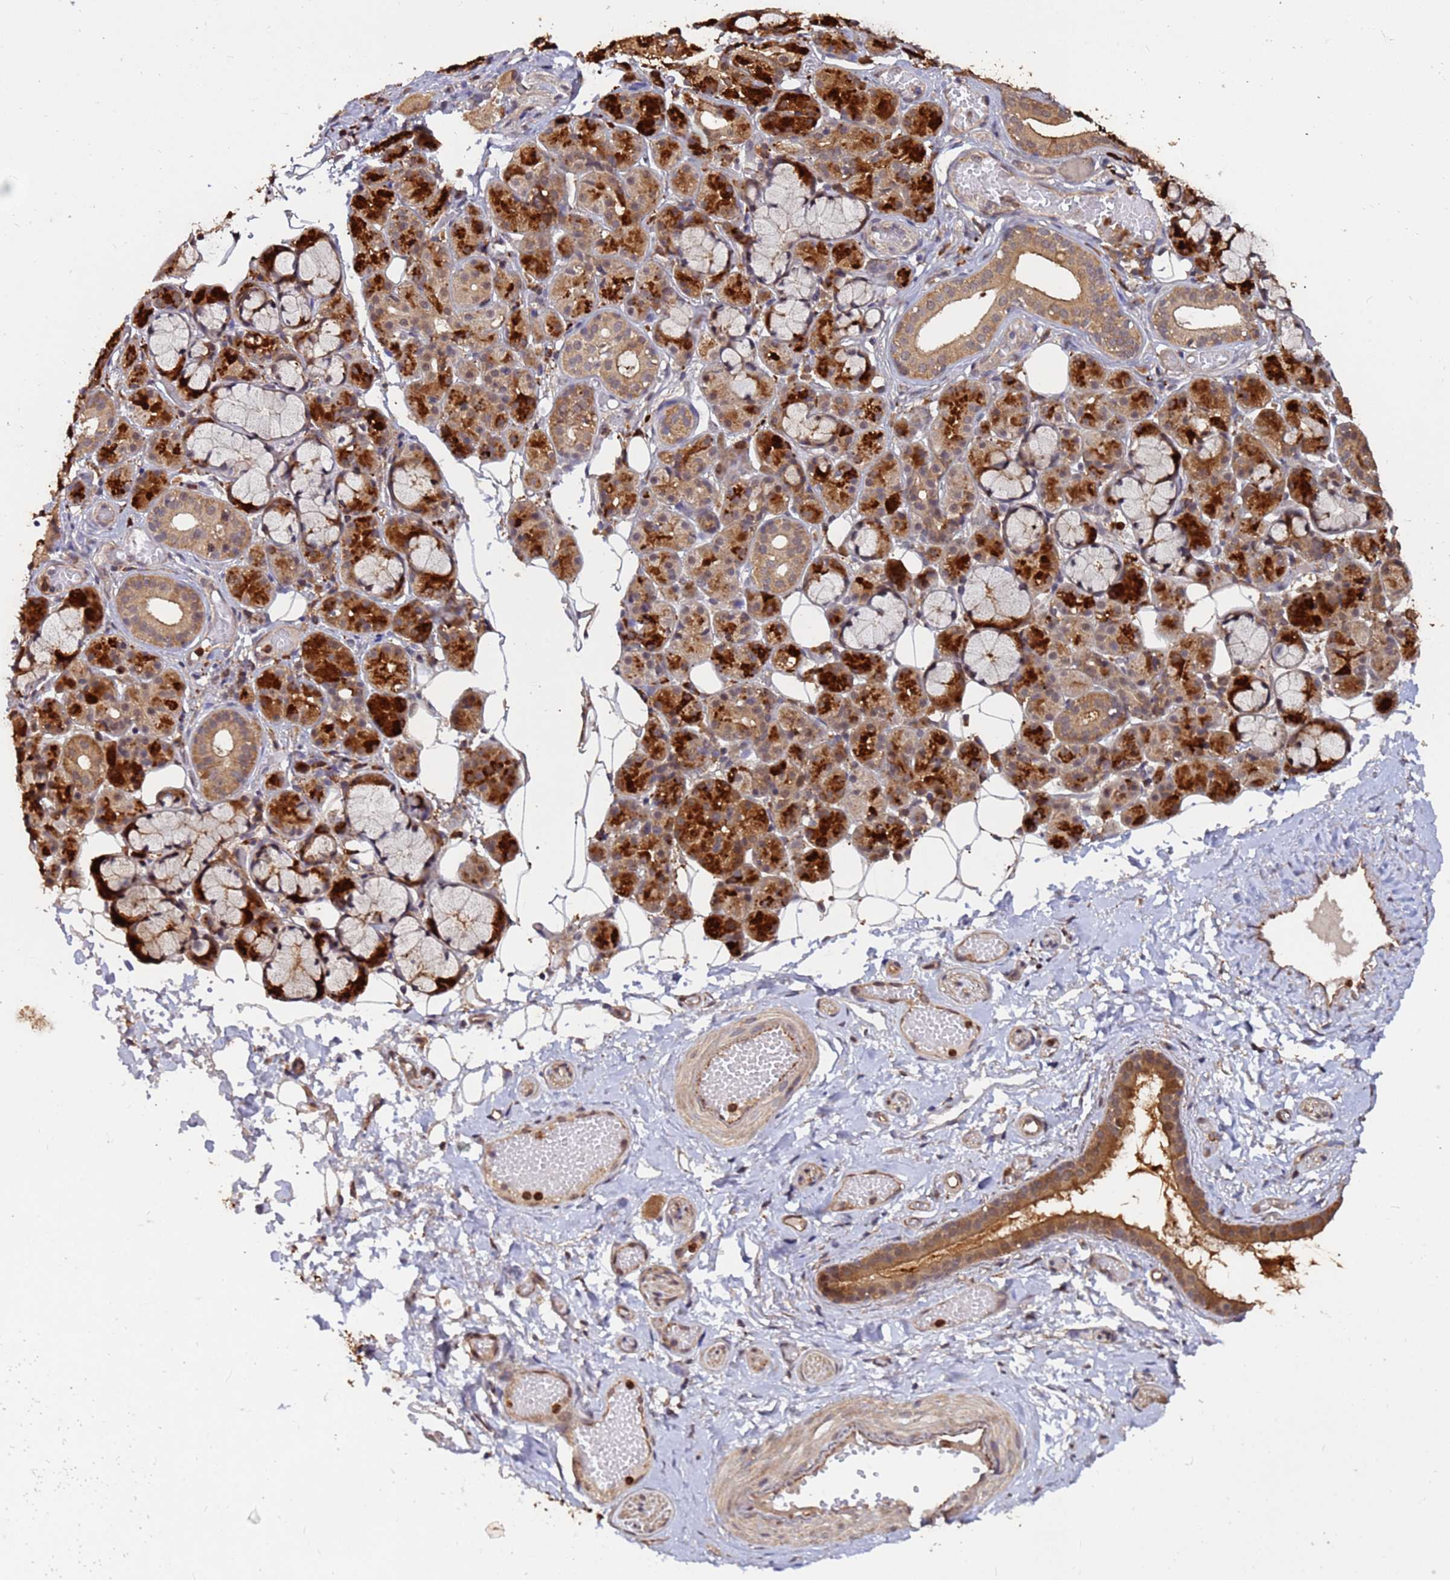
{"staining": {"intensity": "strong", "quantity": "25%-75%", "location": "cytoplasmic/membranous,nuclear"}, "tissue": "salivary gland", "cell_type": "Glandular cells", "image_type": "normal", "snomed": [{"axis": "morphology", "description": "Normal tissue, NOS"}, {"axis": "topography", "description": "Salivary gland"}], "caption": "Strong cytoplasmic/membranous,nuclear protein positivity is seen in about 25%-75% of glandular cells in salivary gland. (DAB IHC, brown staining for protein, blue staining for nuclei).", "gene": "ZNF619", "patient": {"sex": "male", "age": 63}}